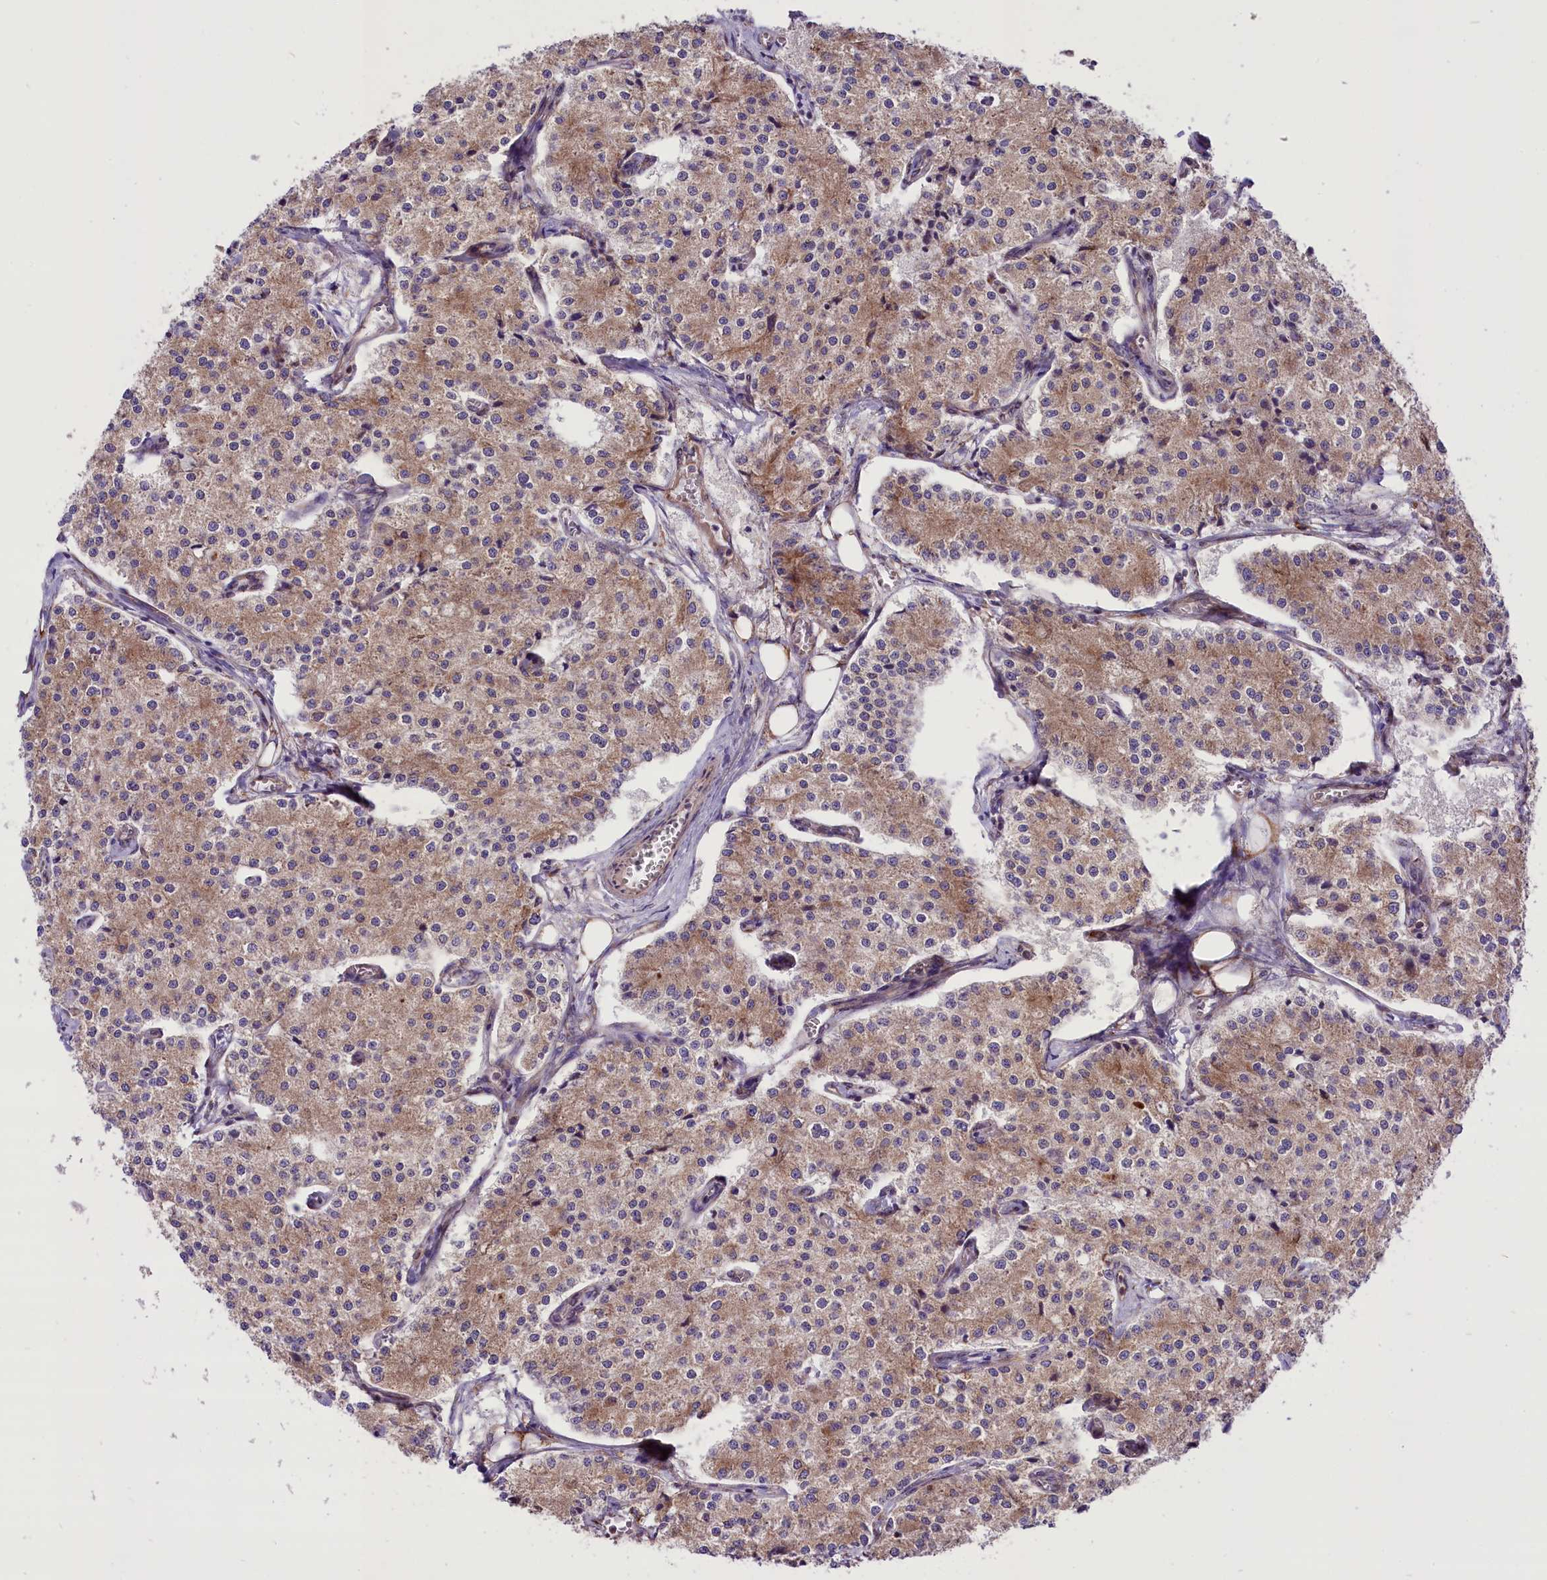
{"staining": {"intensity": "weak", "quantity": ">75%", "location": "cytoplasmic/membranous"}, "tissue": "carcinoid", "cell_type": "Tumor cells", "image_type": "cancer", "snomed": [{"axis": "morphology", "description": "Carcinoid, malignant, NOS"}, {"axis": "topography", "description": "Colon"}], "caption": "Weak cytoplasmic/membranous protein expression is seen in approximately >75% of tumor cells in carcinoid.", "gene": "PTPRU", "patient": {"sex": "female", "age": 52}}